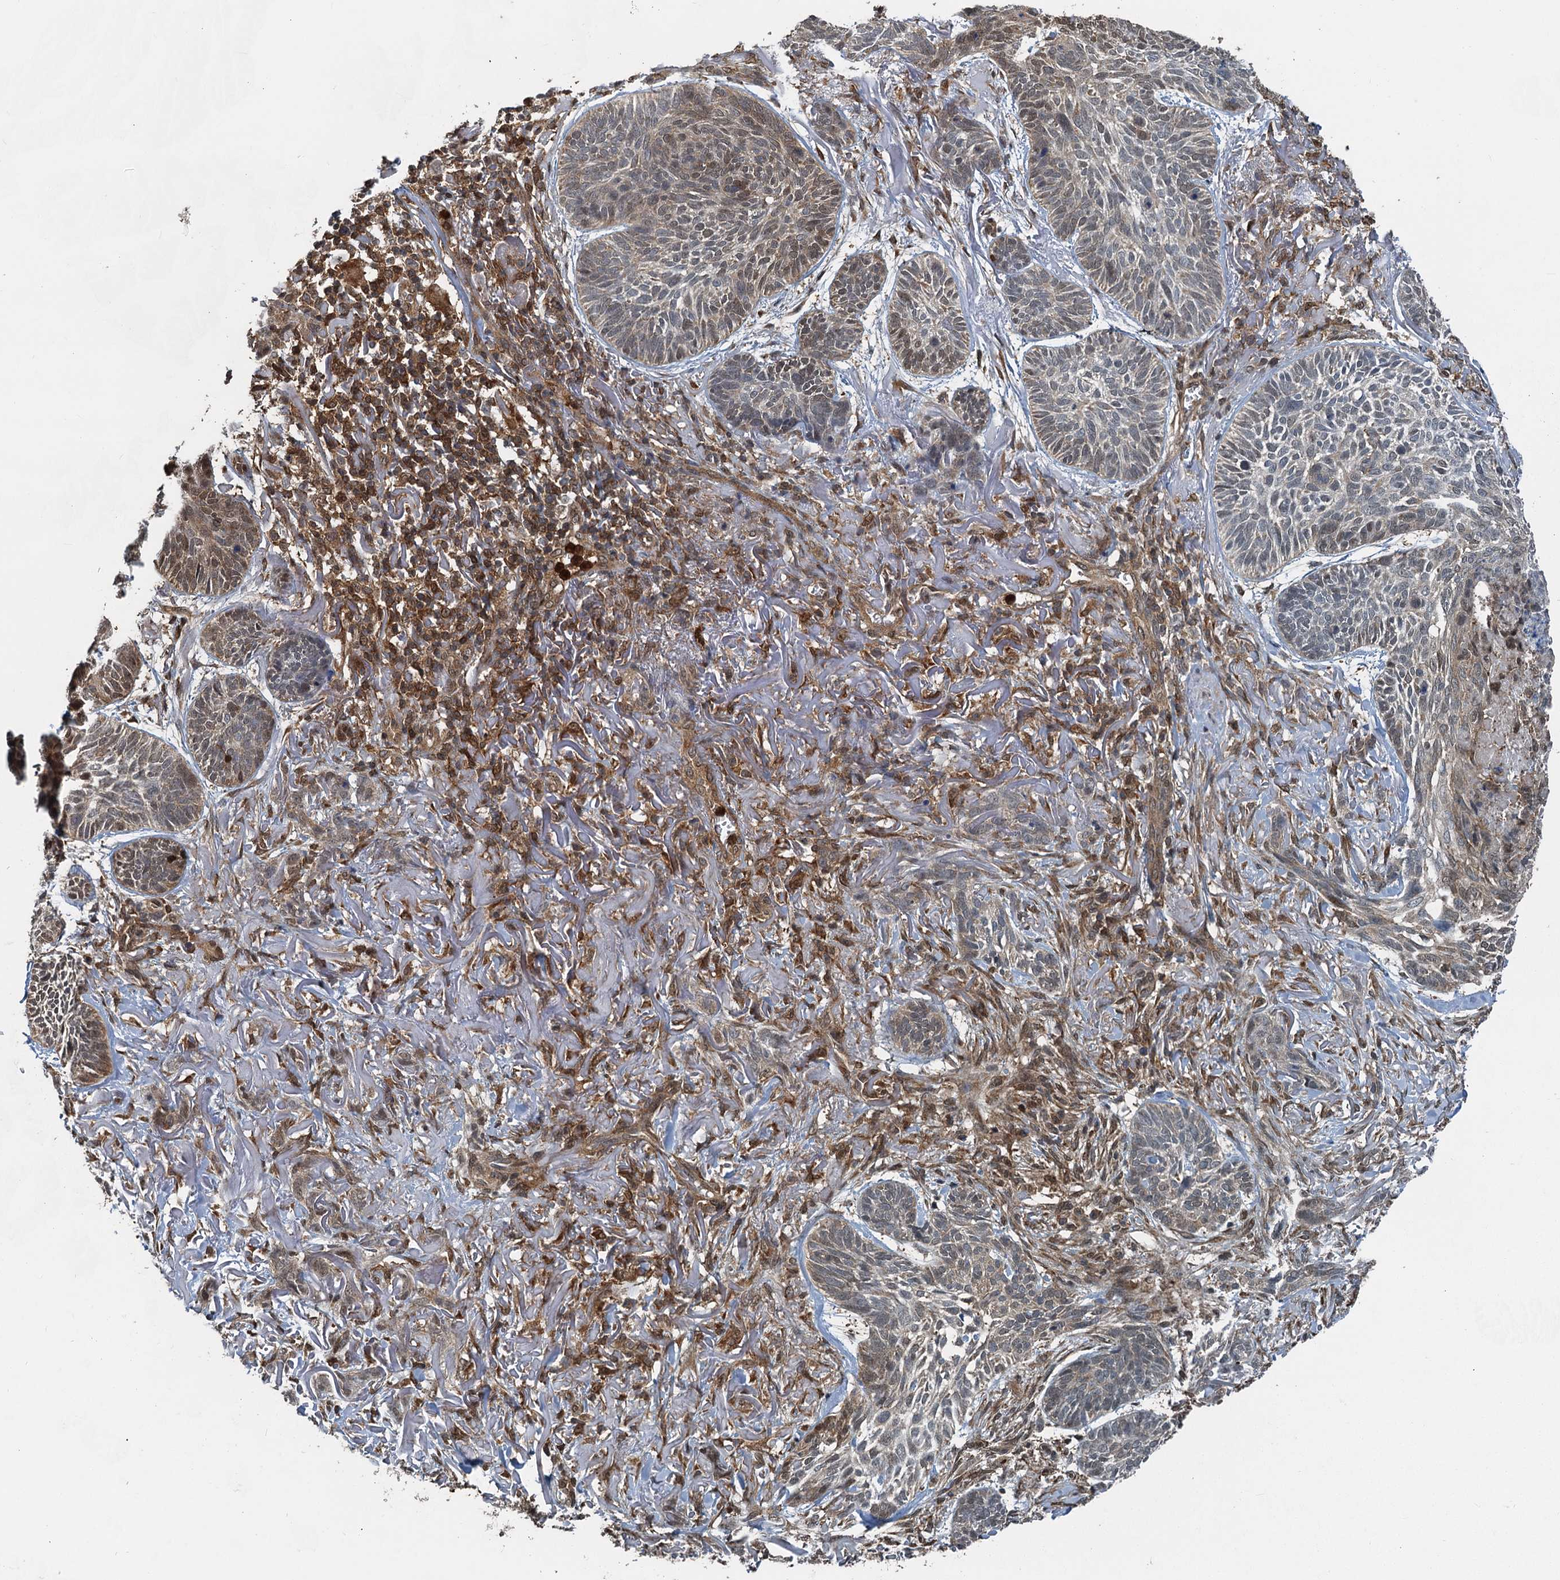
{"staining": {"intensity": "moderate", "quantity": "25%-75%", "location": "cytoplasmic/membranous,nuclear"}, "tissue": "skin cancer", "cell_type": "Tumor cells", "image_type": "cancer", "snomed": [{"axis": "morphology", "description": "Normal tissue, NOS"}, {"axis": "morphology", "description": "Basal cell carcinoma"}, {"axis": "topography", "description": "Skin"}], "caption": "A brown stain shows moderate cytoplasmic/membranous and nuclear staining of a protein in skin cancer tumor cells.", "gene": "GPI", "patient": {"sex": "male", "age": 66}}